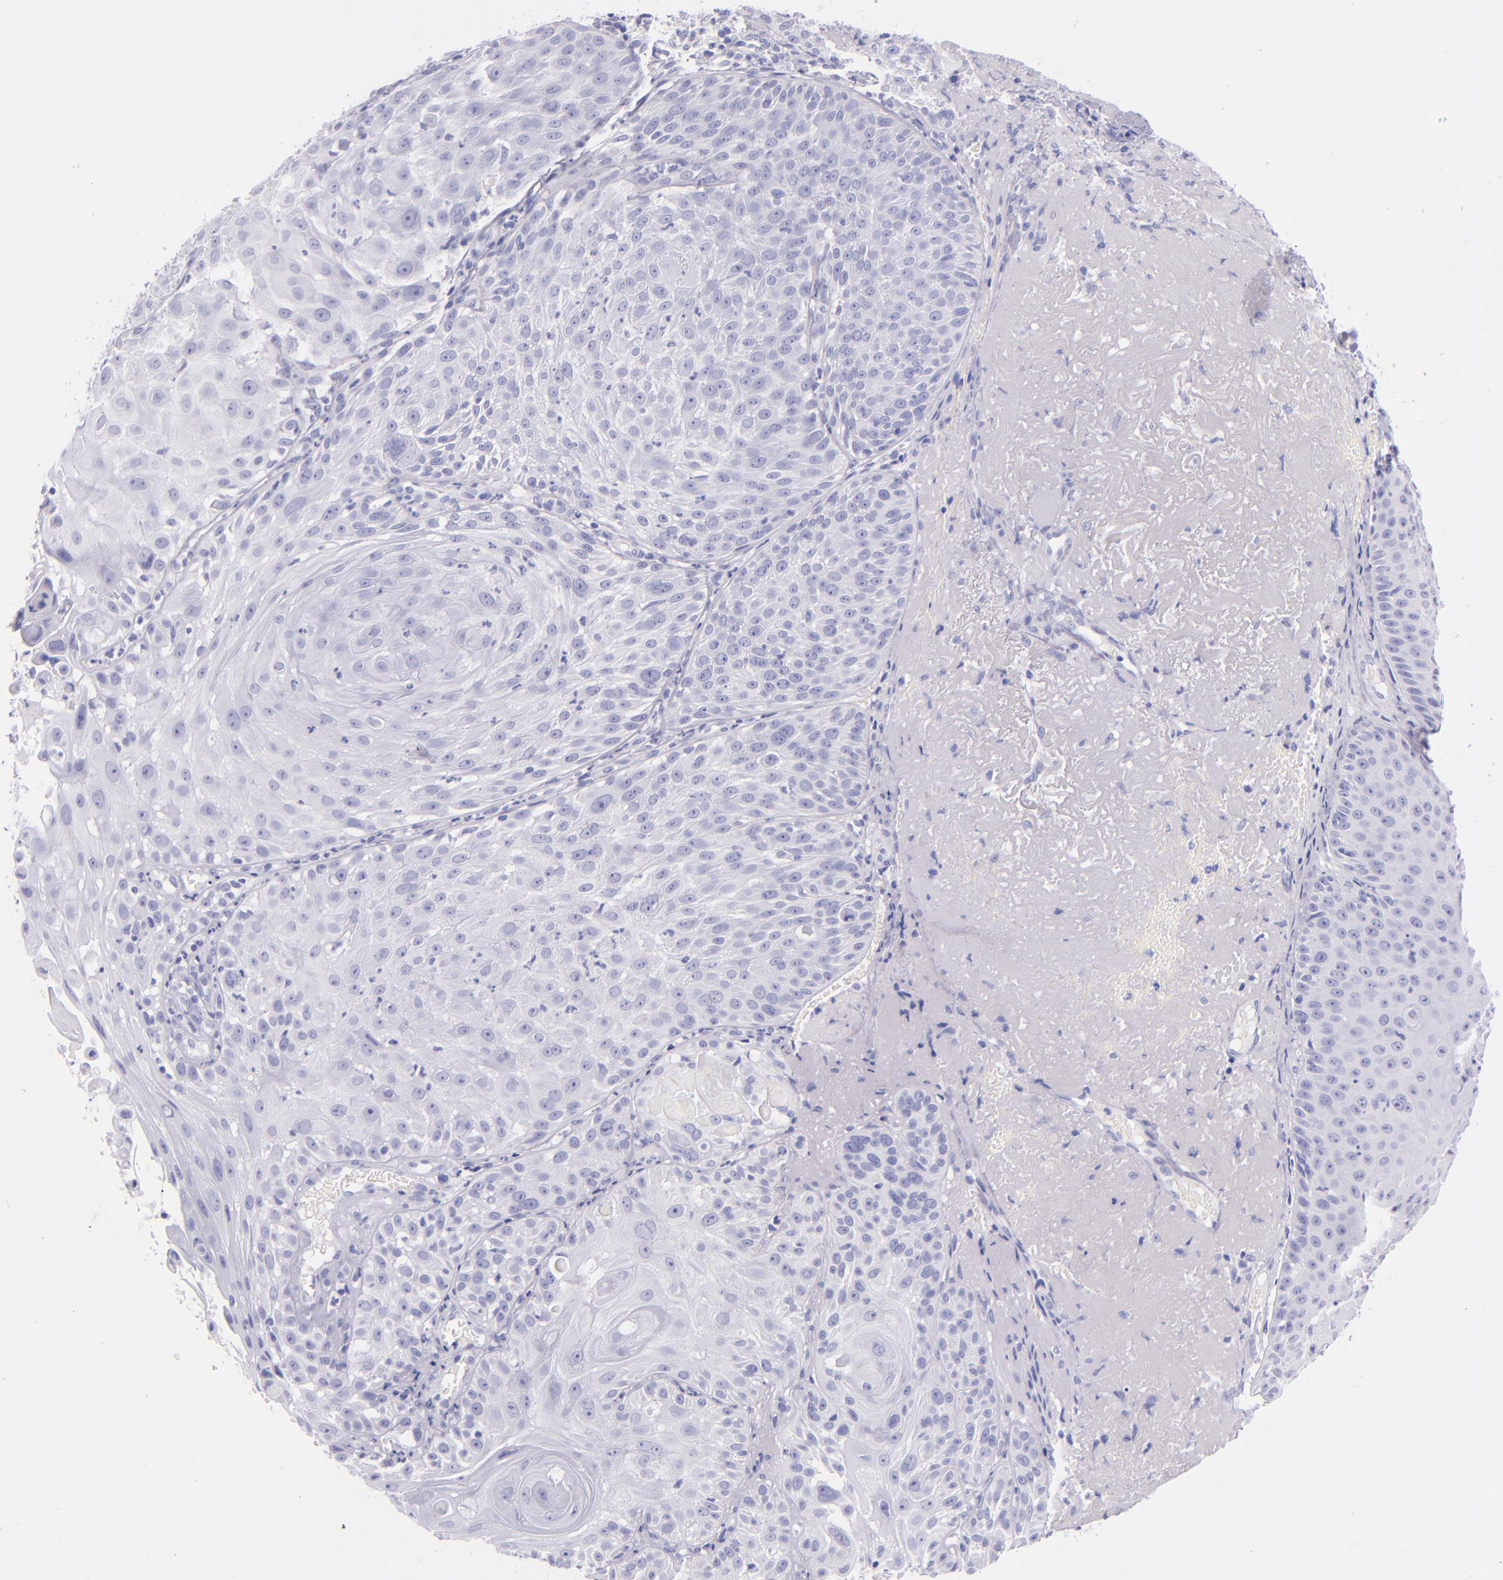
{"staining": {"intensity": "negative", "quantity": "none", "location": "none"}, "tissue": "skin cancer", "cell_type": "Tumor cells", "image_type": "cancer", "snomed": [{"axis": "morphology", "description": "Squamous cell carcinoma, NOS"}, {"axis": "topography", "description": "Skin"}], "caption": "DAB immunohistochemical staining of skin cancer (squamous cell carcinoma) exhibits no significant expression in tumor cells.", "gene": "SFTPB", "patient": {"sex": "female", "age": 89}}